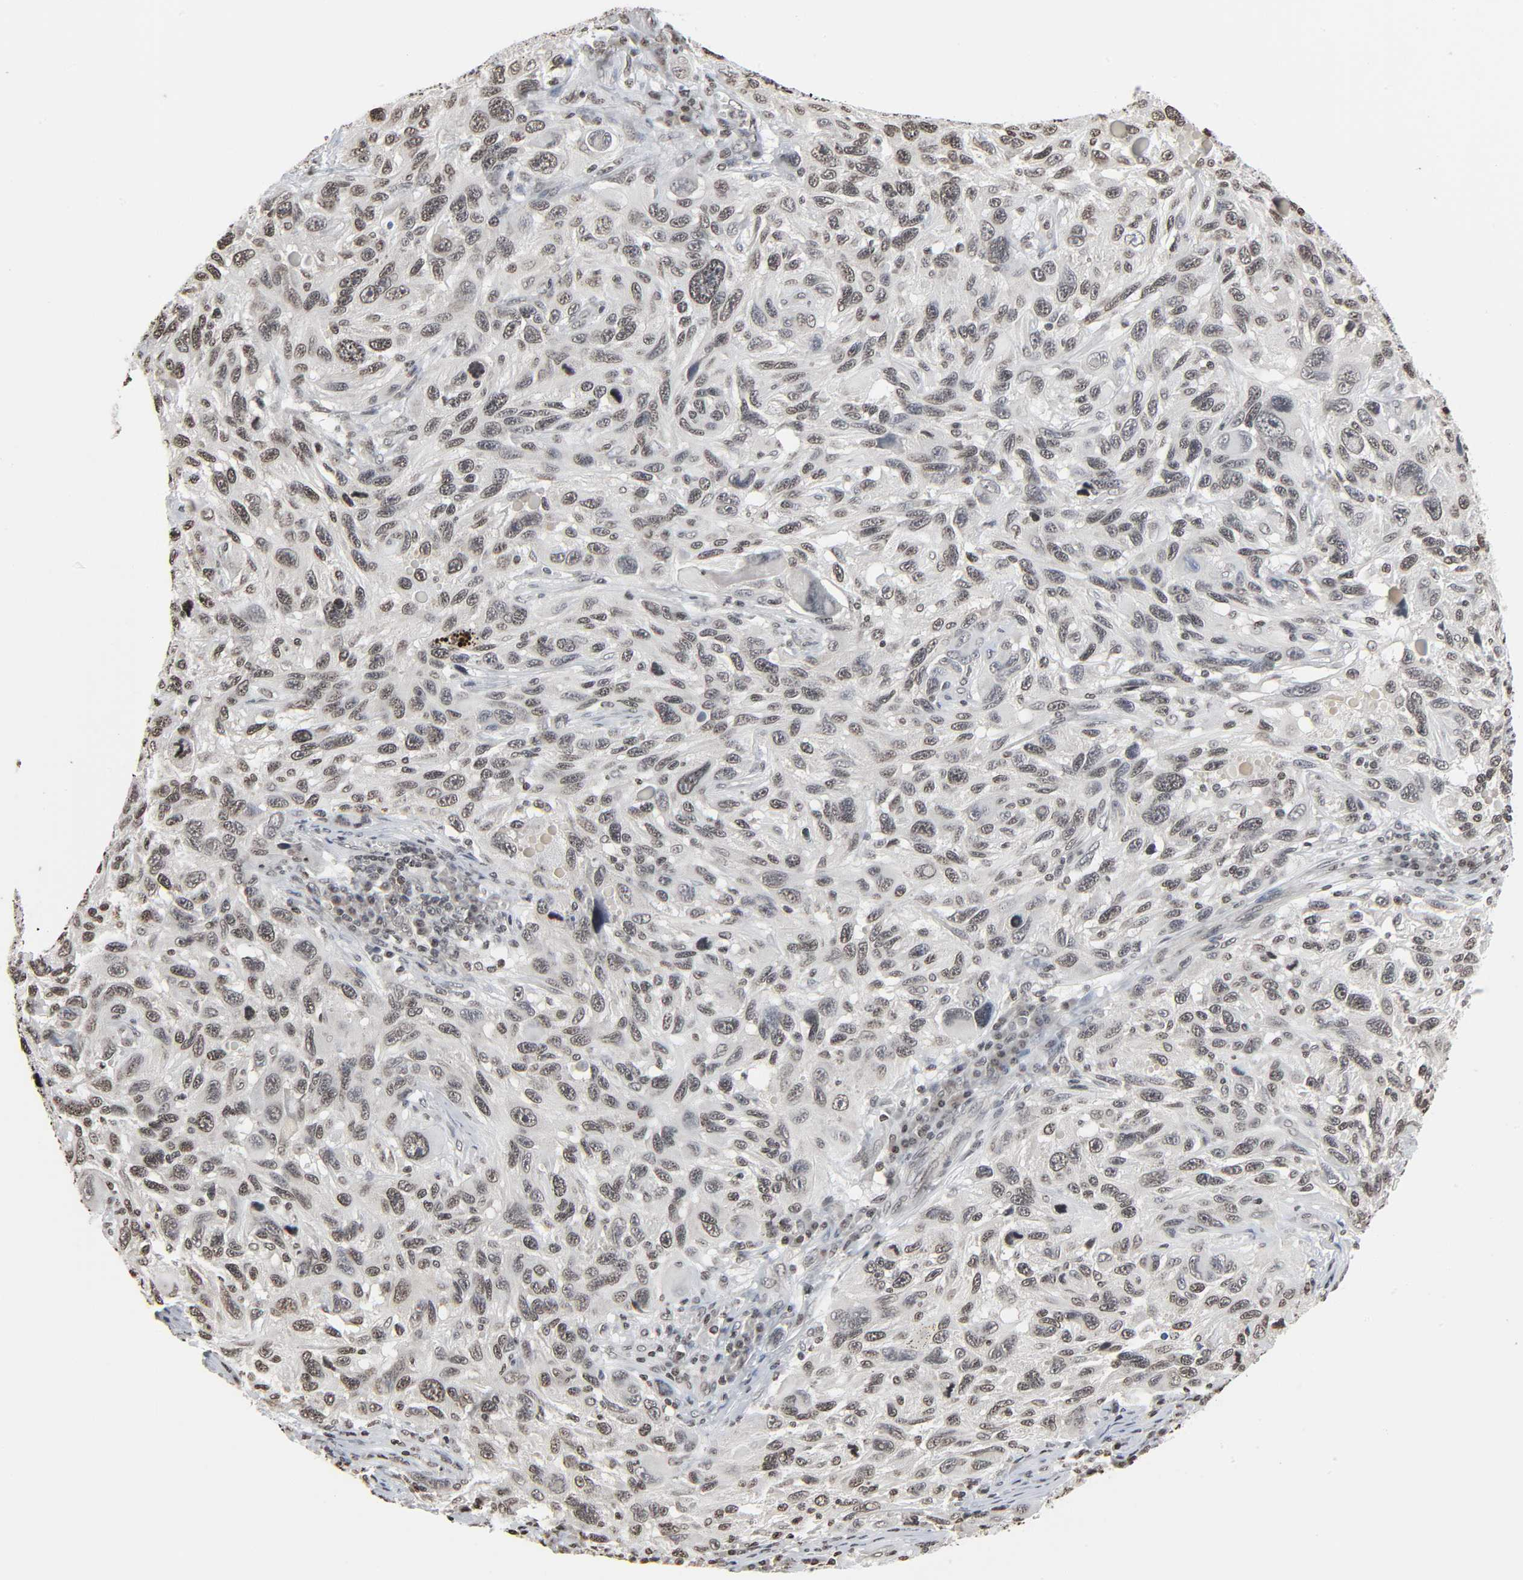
{"staining": {"intensity": "weak", "quantity": ">75%", "location": "nuclear"}, "tissue": "melanoma", "cell_type": "Tumor cells", "image_type": "cancer", "snomed": [{"axis": "morphology", "description": "Malignant melanoma, NOS"}, {"axis": "topography", "description": "Skin"}], "caption": "Protein expression analysis of human malignant melanoma reveals weak nuclear staining in approximately >75% of tumor cells.", "gene": "ELAVL1", "patient": {"sex": "male", "age": 53}}